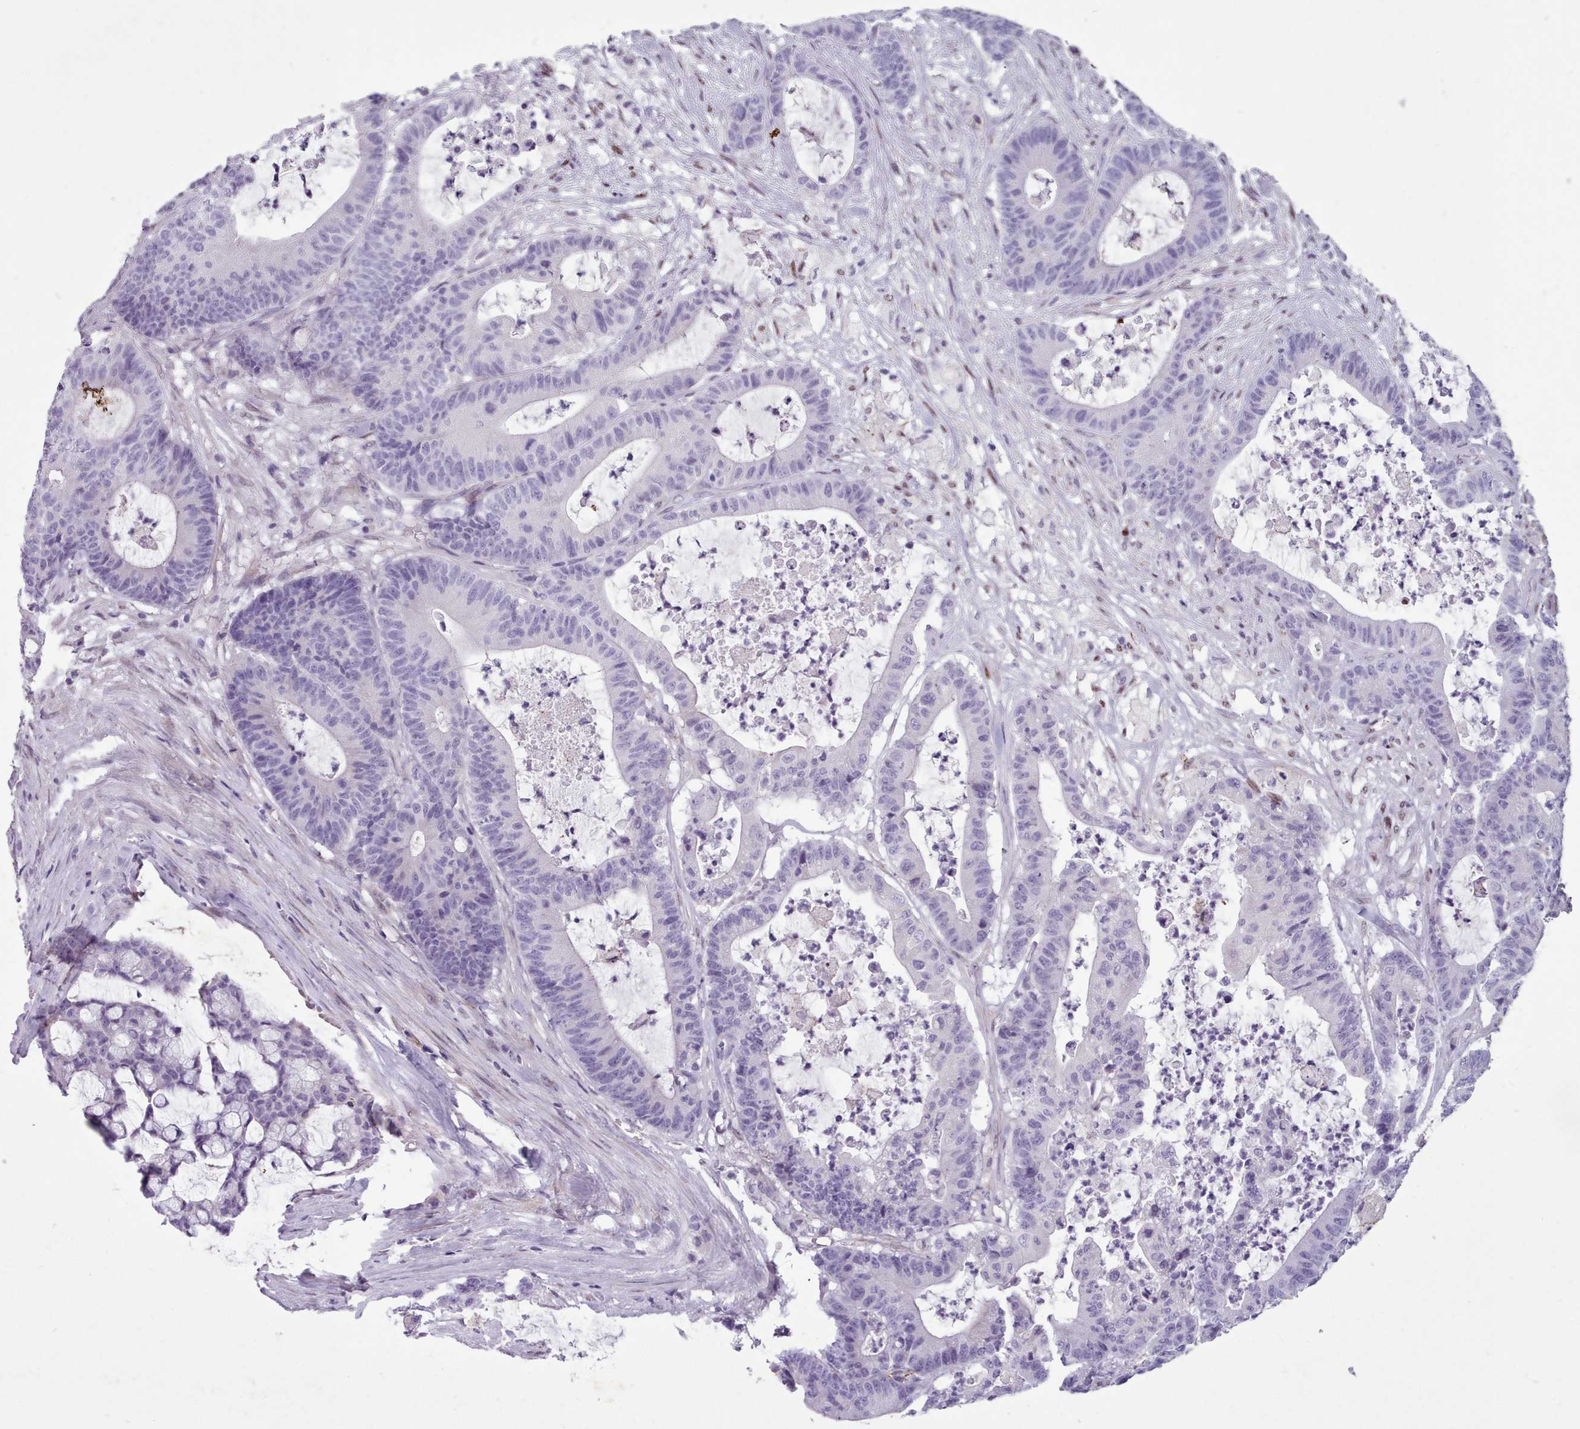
{"staining": {"intensity": "negative", "quantity": "none", "location": "none"}, "tissue": "colorectal cancer", "cell_type": "Tumor cells", "image_type": "cancer", "snomed": [{"axis": "morphology", "description": "Adenocarcinoma, NOS"}, {"axis": "topography", "description": "Colon"}], "caption": "Tumor cells show no significant expression in adenocarcinoma (colorectal). Brightfield microscopy of IHC stained with DAB (3,3'-diaminobenzidine) (brown) and hematoxylin (blue), captured at high magnification.", "gene": "KCNT2", "patient": {"sex": "female", "age": 84}}